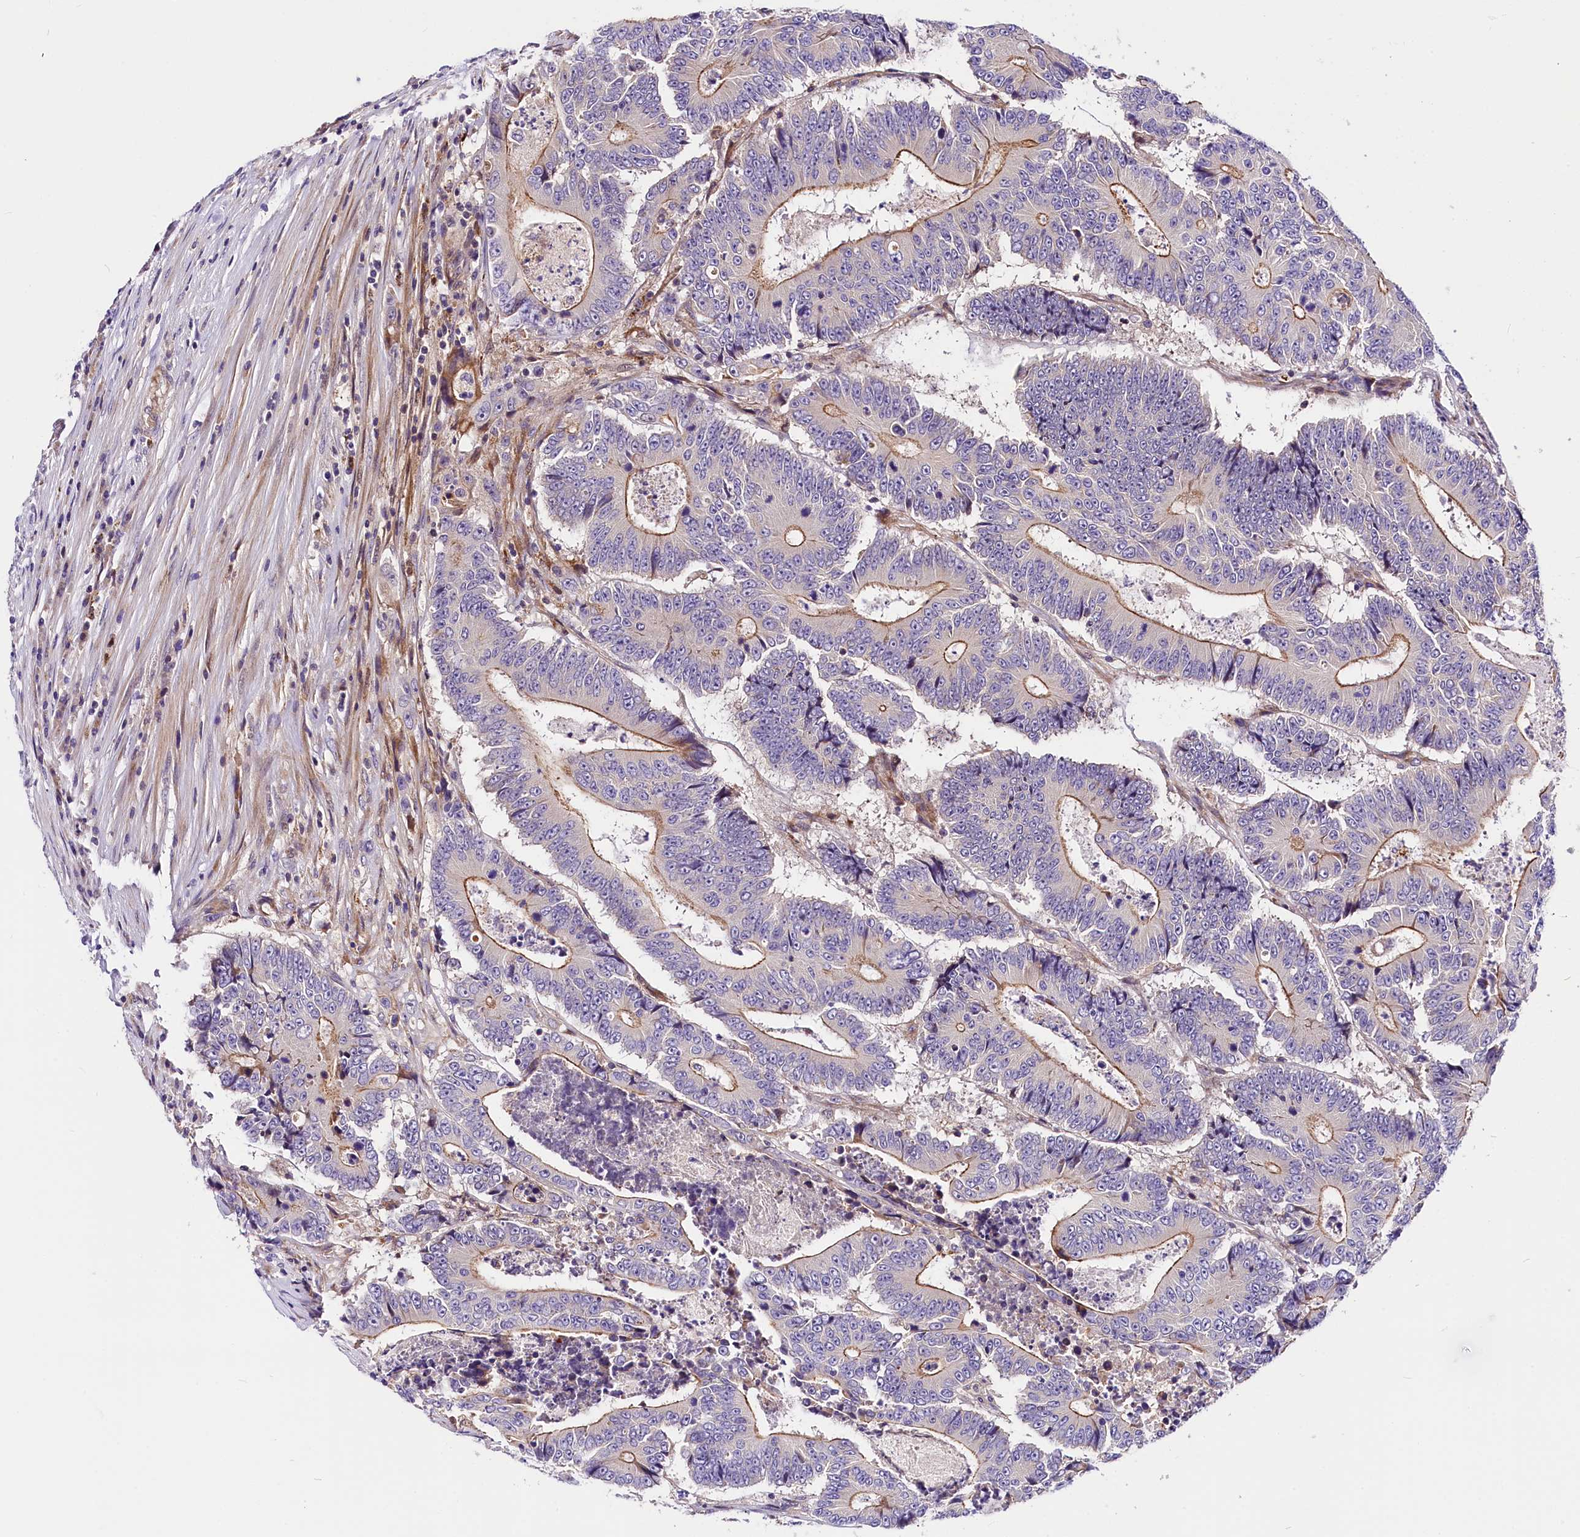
{"staining": {"intensity": "moderate", "quantity": "25%-75%", "location": "cytoplasmic/membranous"}, "tissue": "colorectal cancer", "cell_type": "Tumor cells", "image_type": "cancer", "snomed": [{"axis": "morphology", "description": "Adenocarcinoma, NOS"}, {"axis": "topography", "description": "Colon"}], "caption": "Immunohistochemical staining of adenocarcinoma (colorectal) demonstrates moderate cytoplasmic/membranous protein expression in approximately 25%-75% of tumor cells.", "gene": "ARMC6", "patient": {"sex": "male", "age": 83}}